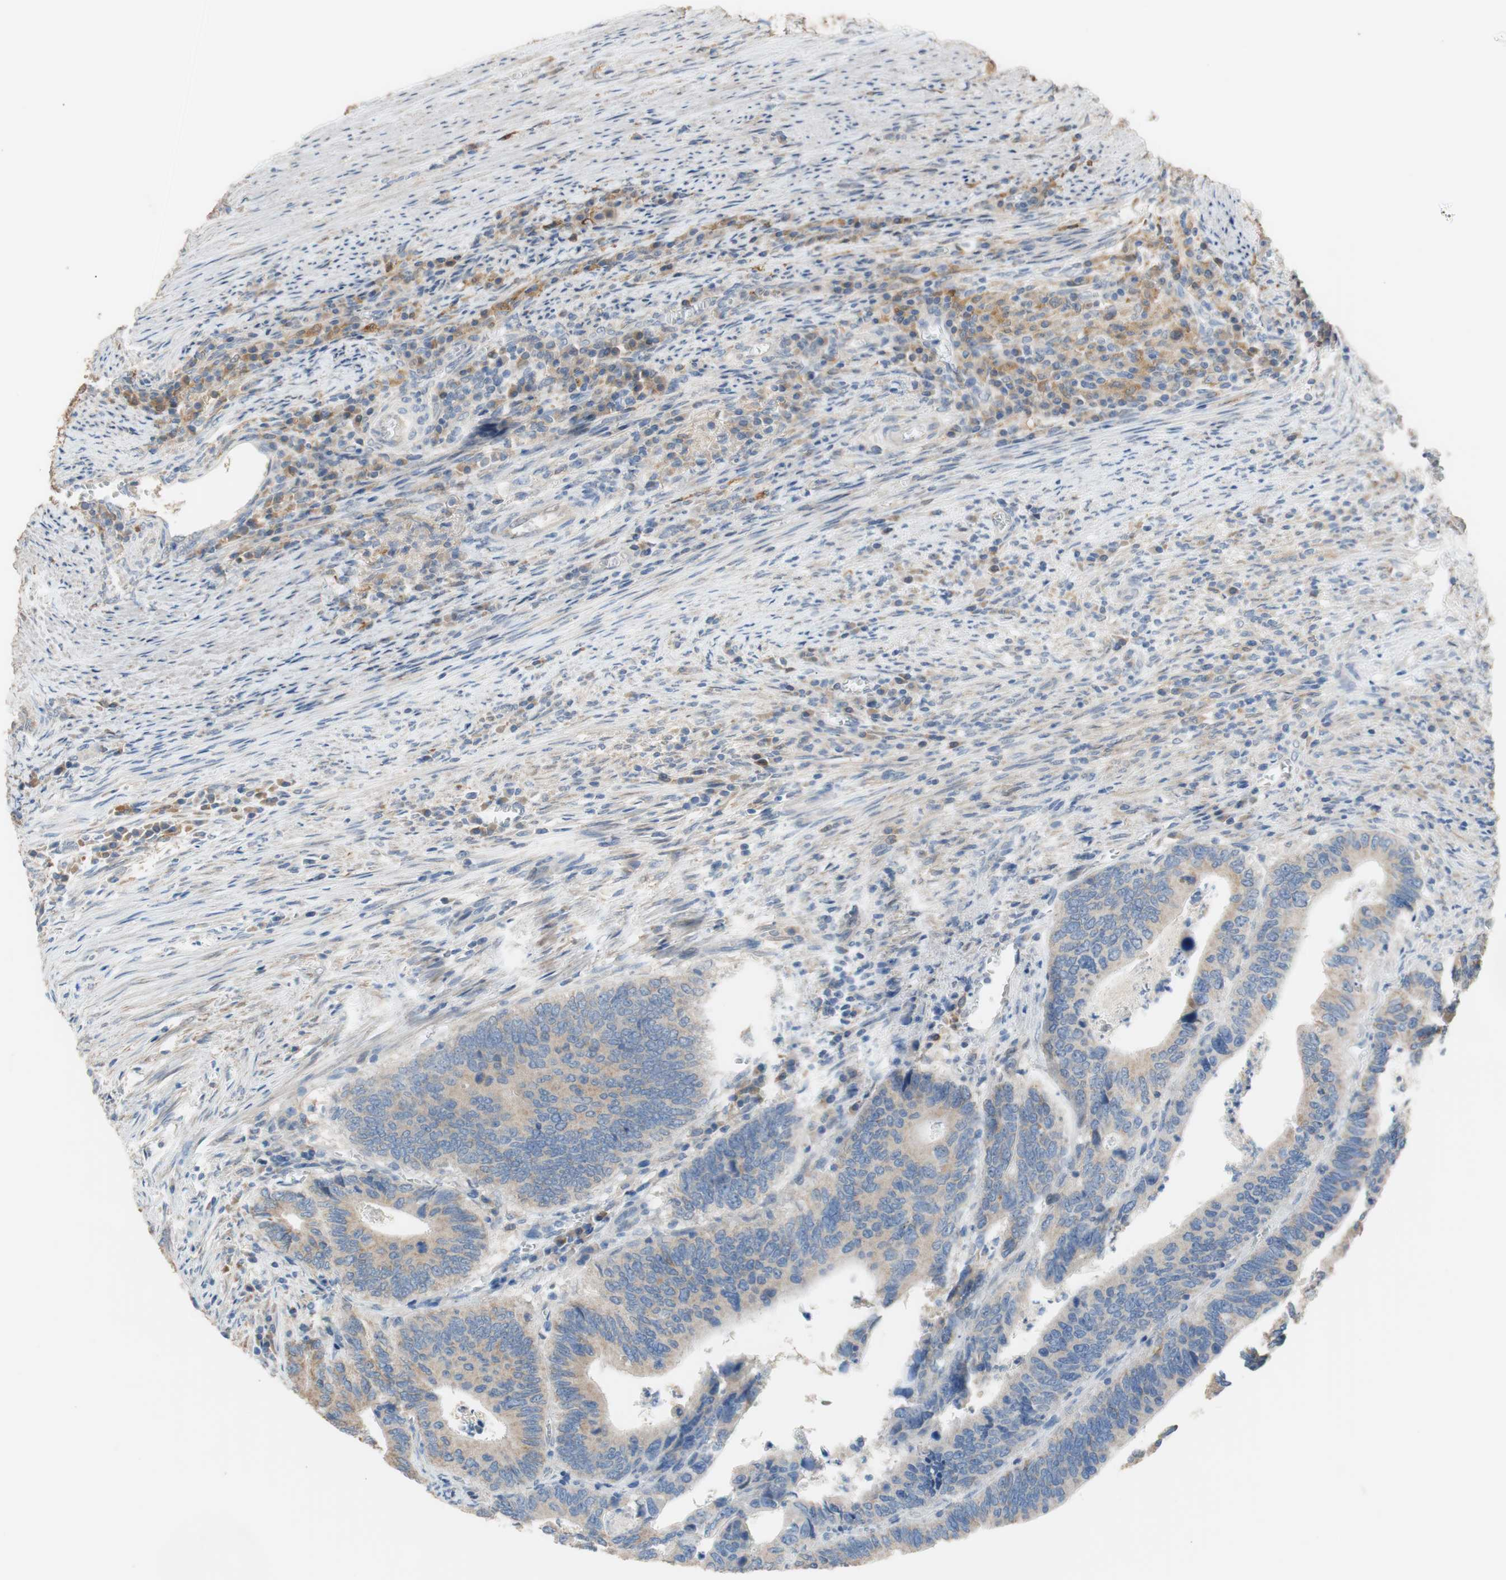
{"staining": {"intensity": "strong", "quantity": "25%-75%", "location": "cytoplasmic/membranous"}, "tissue": "colorectal cancer", "cell_type": "Tumor cells", "image_type": "cancer", "snomed": [{"axis": "morphology", "description": "Adenocarcinoma, NOS"}, {"axis": "topography", "description": "Colon"}], "caption": "A brown stain labels strong cytoplasmic/membranous positivity of a protein in colorectal cancer tumor cells. (DAB (3,3'-diaminobenzidine) IHC, brown staining for protein, blue staining for nuclei).", "gene": "ALDH1A2", "patient": {"sex": "male", "age": 72}}